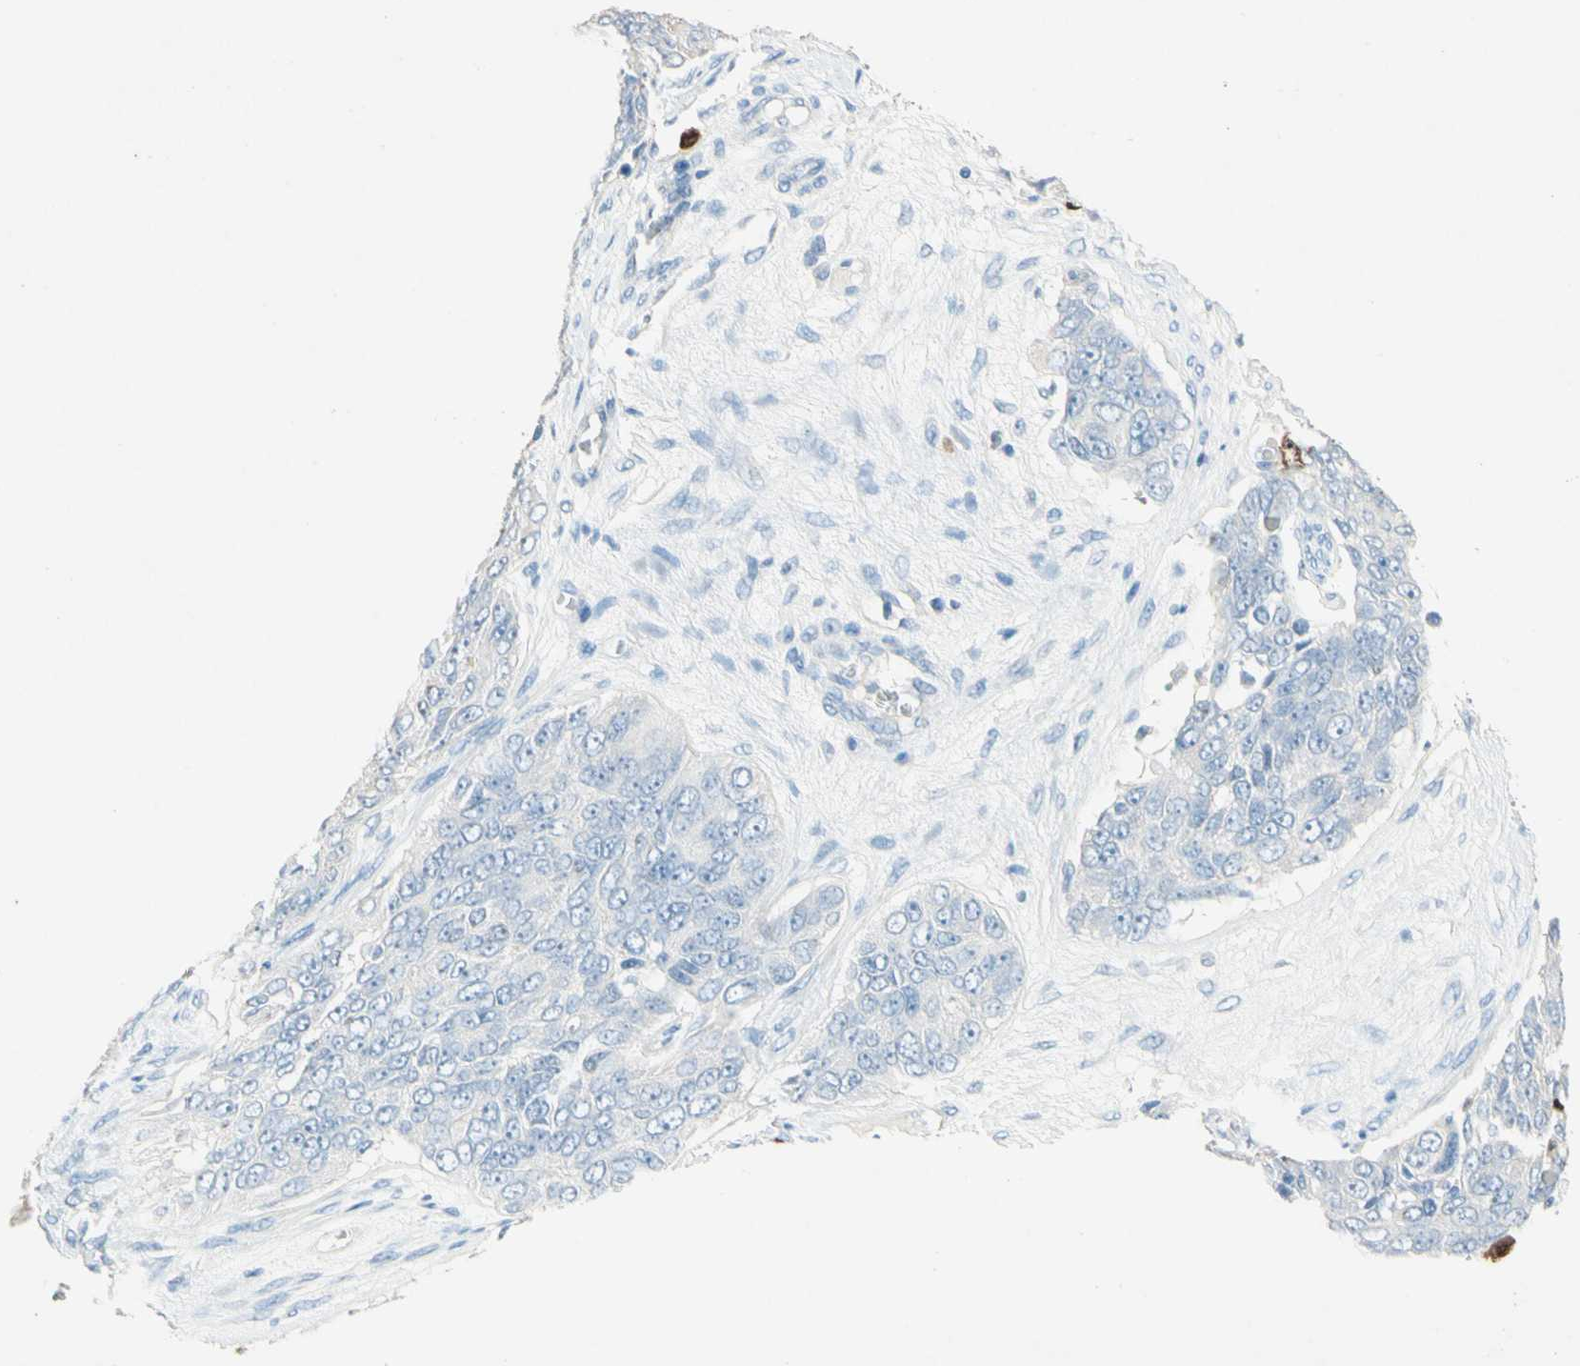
{"staining": {"intensity": "negative", "quantity": "none", "location": "none"}, "tissue": "ovarian cancer", "cell_type": "Tumor cells", "image_type": "cancer", "snomed": [{"axis": "morphology", "description": "Carcinoma, endometroid"}, {"axis": "topography", "description": "Ovary"}], "caption": "Protein analysis of ovarian cancer displays no significant positivity in tumor cells.", "gene": "NFKBIZ", "patient": {"sex": "female", "age": 51}}